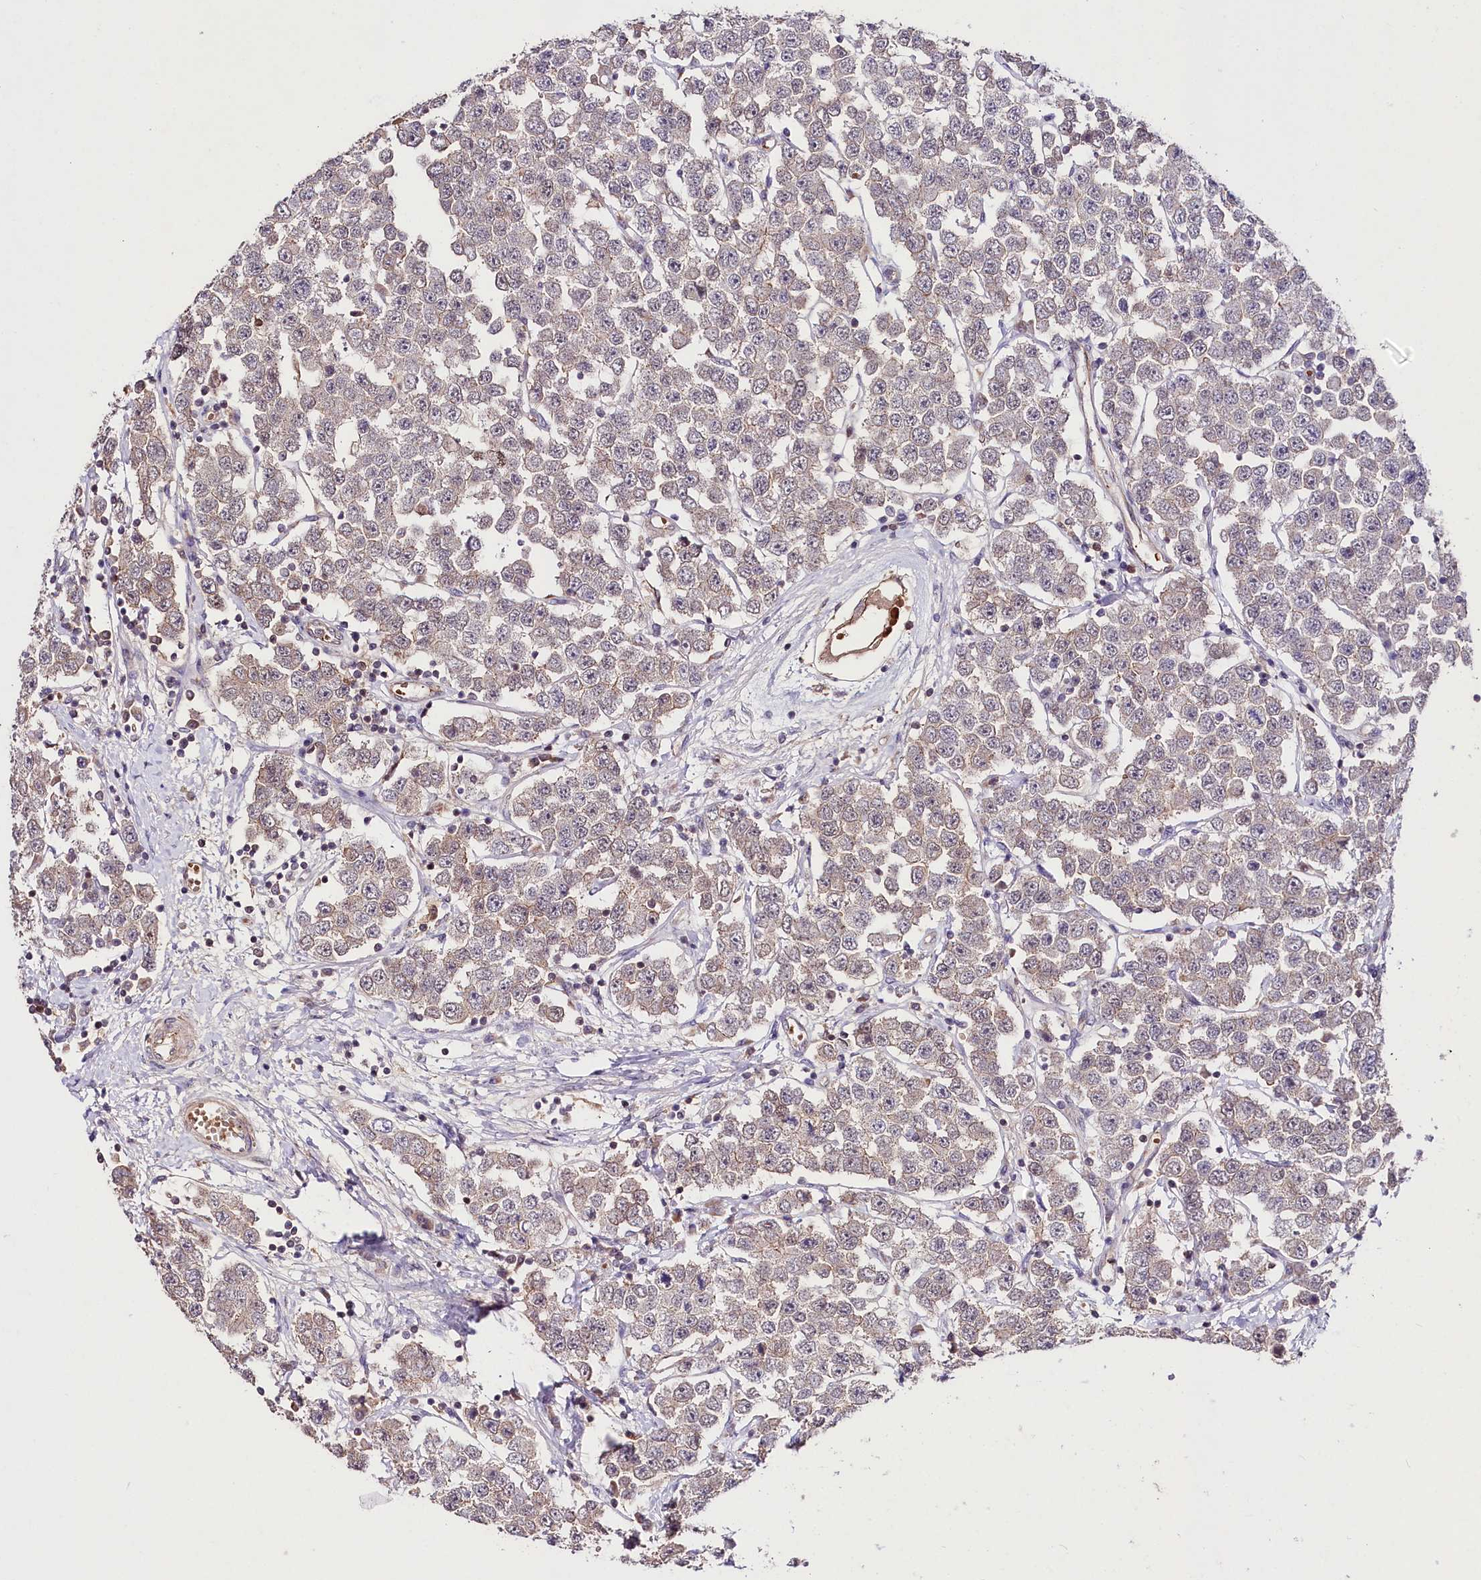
{"staining": {"intensity": "weak", "quantity": "<25%", "location": "cytoplasmic/membranous"}, "tissue": "testis cancer", "cell_type": "Tumor cells", "image_type": "cancer", "snomed": [{"axis": "morphology", "description": "Seminoma, NOS"}, {"axis": "topography", "description": "Testis"}], "caption": "IHC image of neoplastic tissue: seminoma (testis) stained with DAB demonstrates no significant protein expression in tumor cells.", "gene": "TAFAZZIN", "patient": {"sex": "male", "age": 28}}